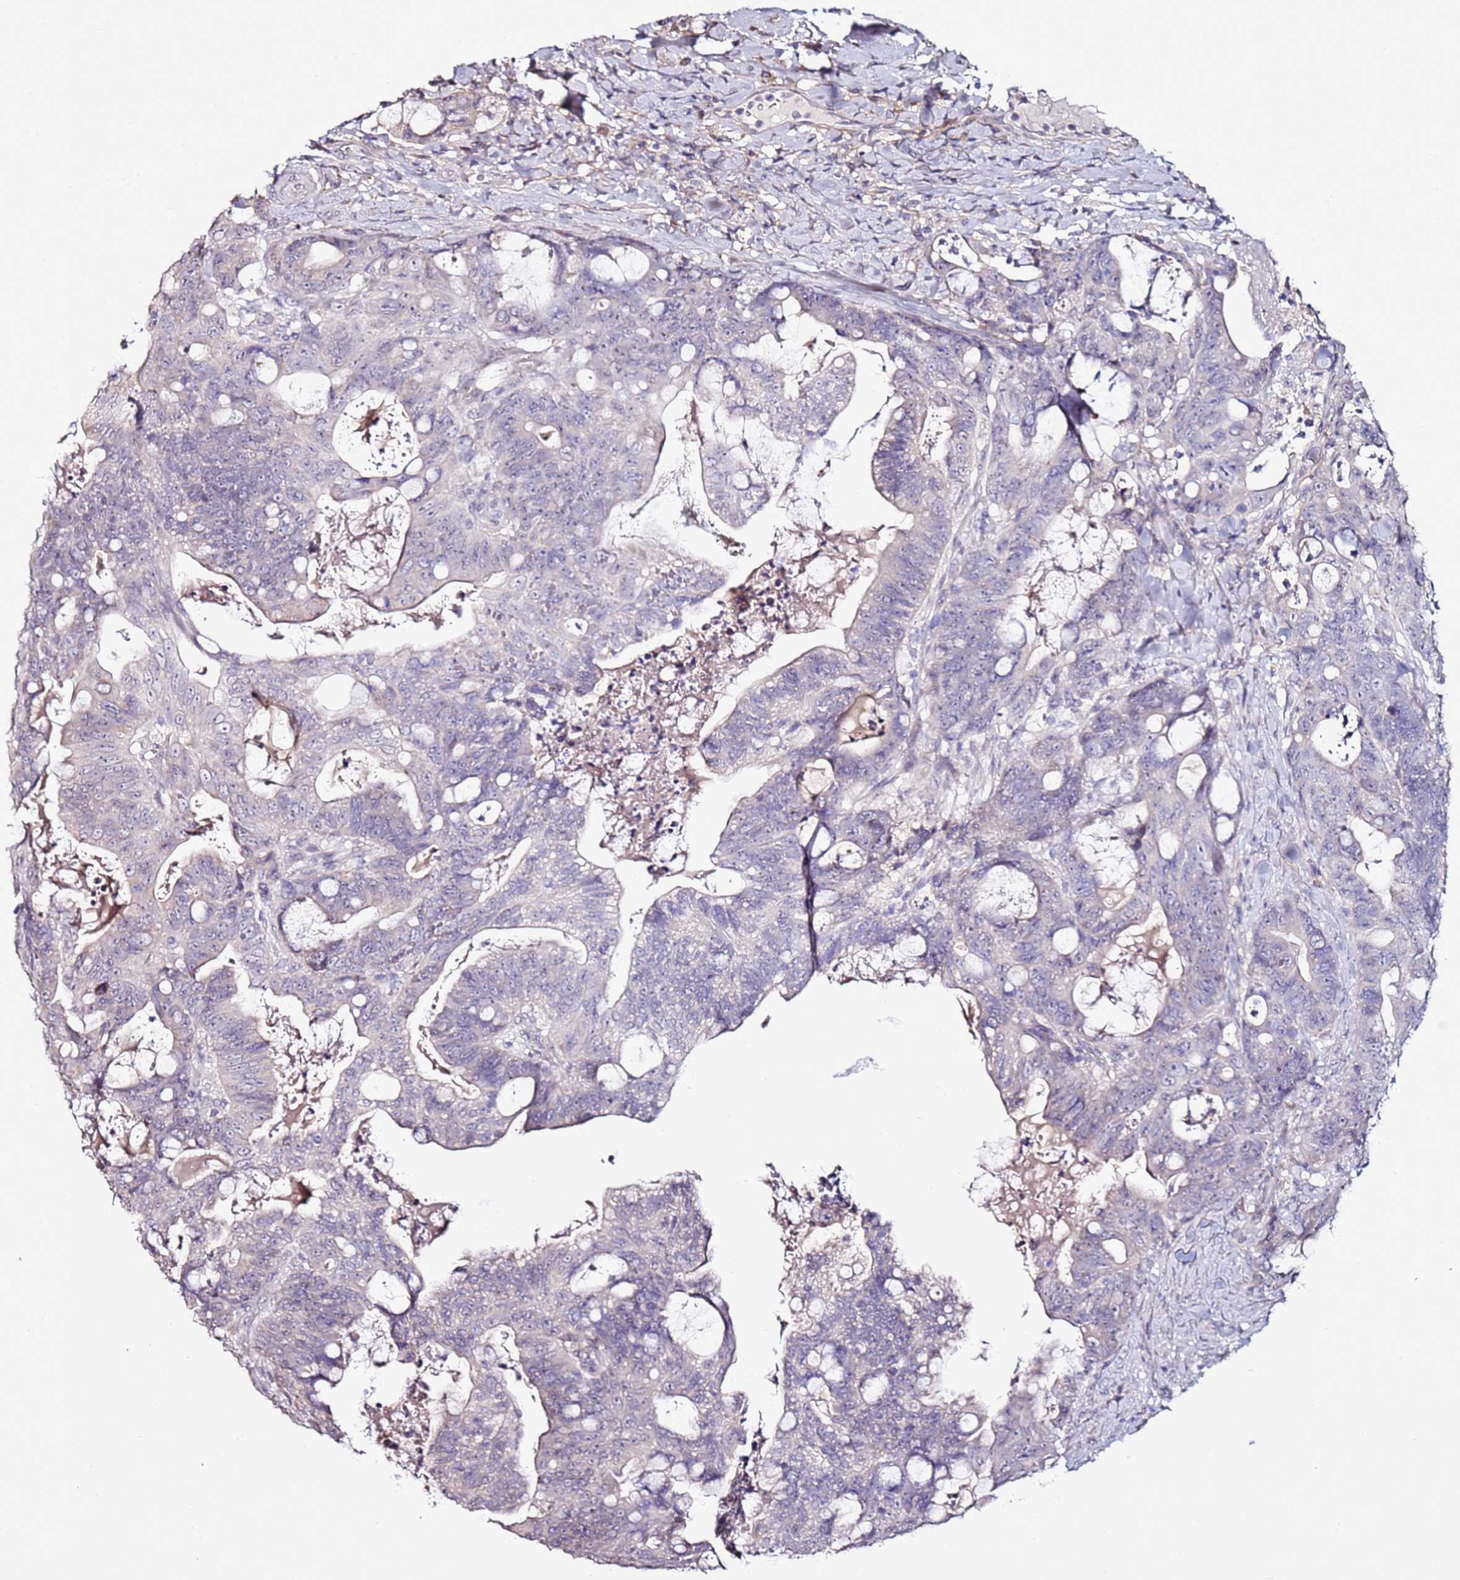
{"staining": {"intensity": "negative", "quantity": "none", "location": "none"}, "tissue": "colorectal cancer", "cell_type": "Tumor cells", "image_type": "cancer", "snomed": [{"axis": "morphology", "description": "Adenocarcinoma, NOS"}, {"axis": "topography", "description": "Colon"}], "caption": "A histopathology image of human colorectal adenocarcinoma is negative for staining in tumor cells. The staining is performed using DAB brown chromogen with nuclei counter-stained in using hematoxylin.", "gene": "C3orf80", "patient": {"sex": "female", "age": 82}}